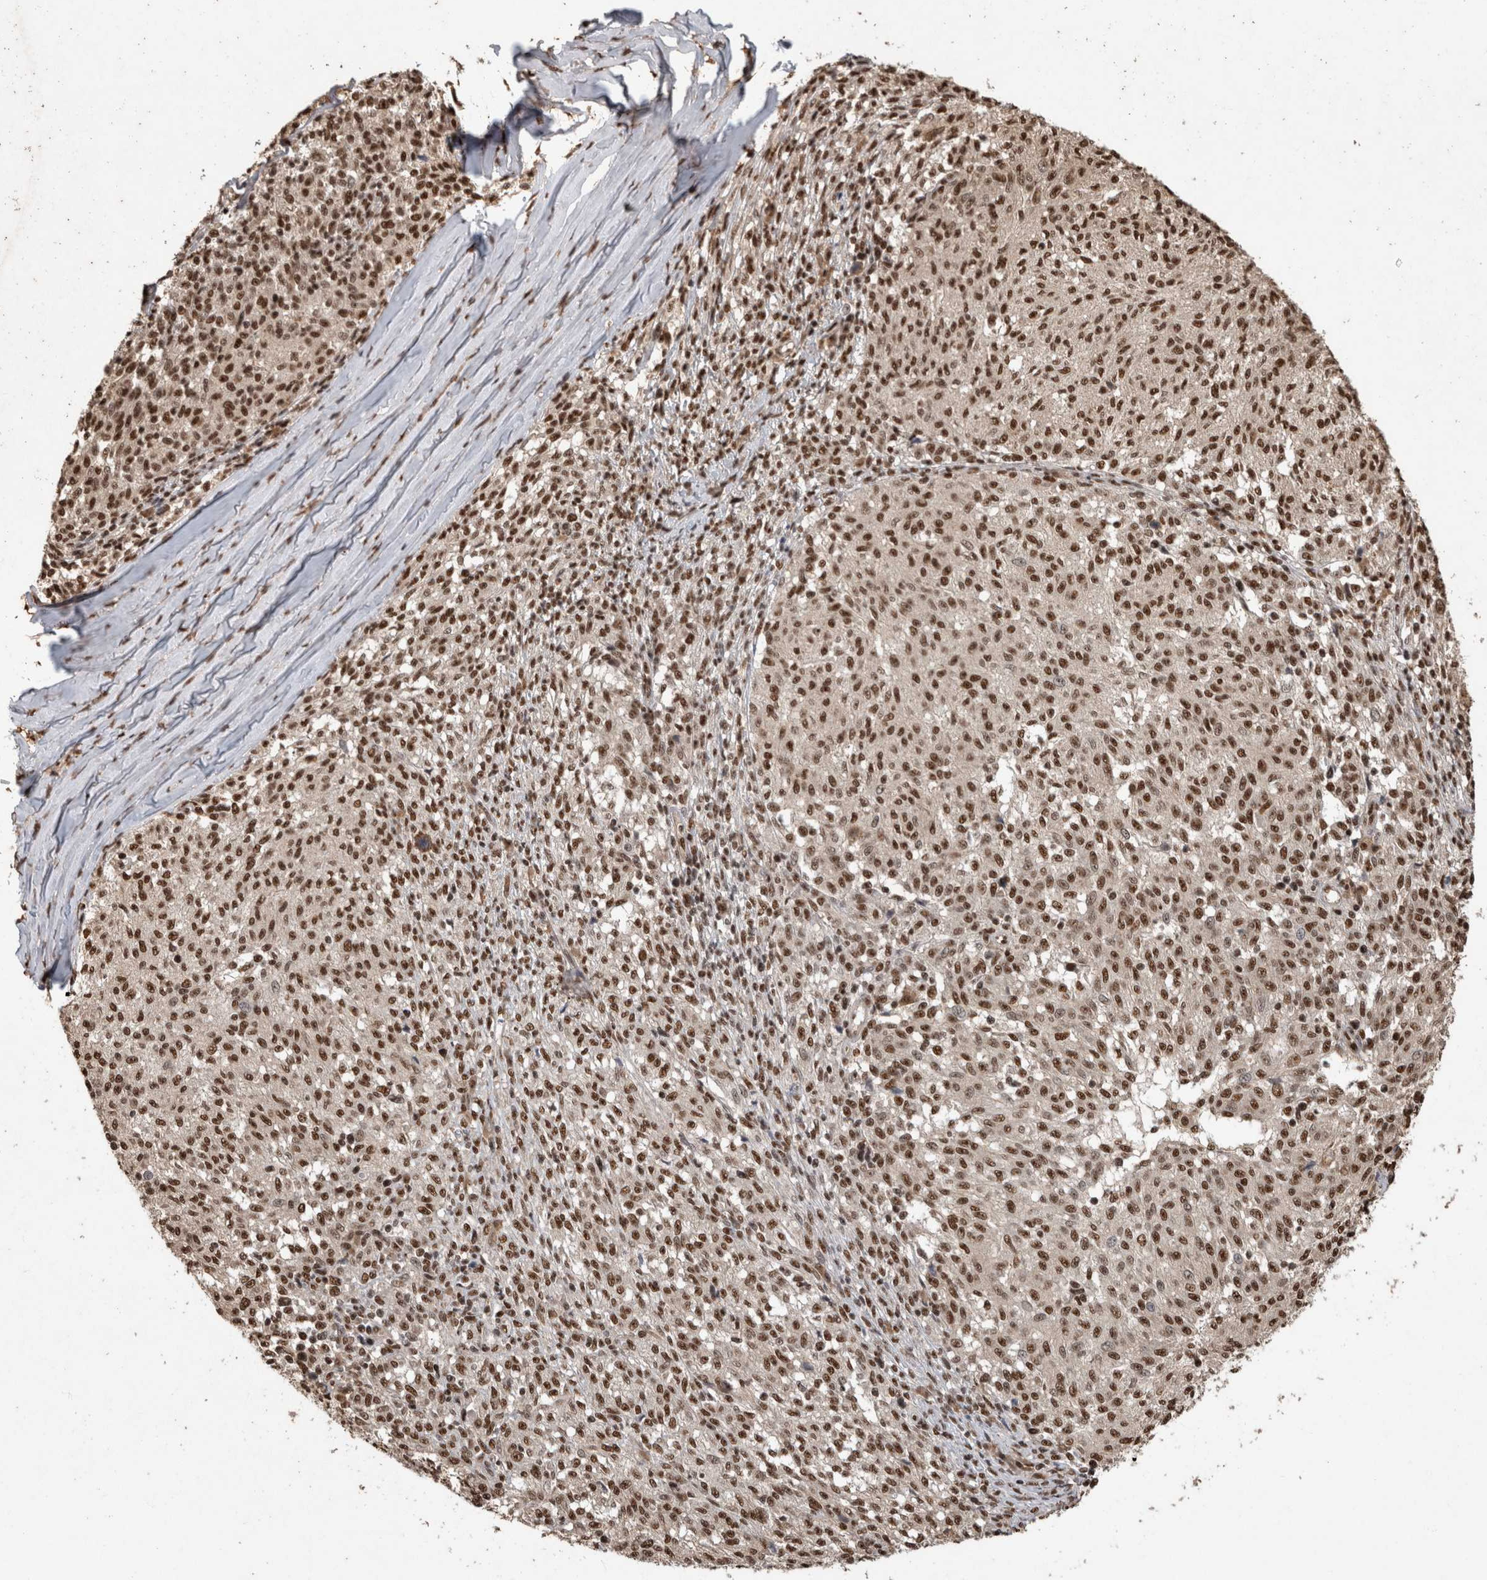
{"staining": {"intensity": "moderate", "quantity": ">75%", "location": "nuclear"}, "tissue": "melanoma", "cell_type": "Tumor cells", "image_type": "cancer", "snomed": [{"axis": "morphology", "description": "Malignant melanoma, NOS"}, {"axis": "topography", "description": "Skin"}], "caption": "Immunohistochemistry (DAB) staining of human melanoma shows moderate nuclear protein expression in about >75% of tumor cells.", "gene": "RAD50", "patient": {"sex": "female", "age": 72}}